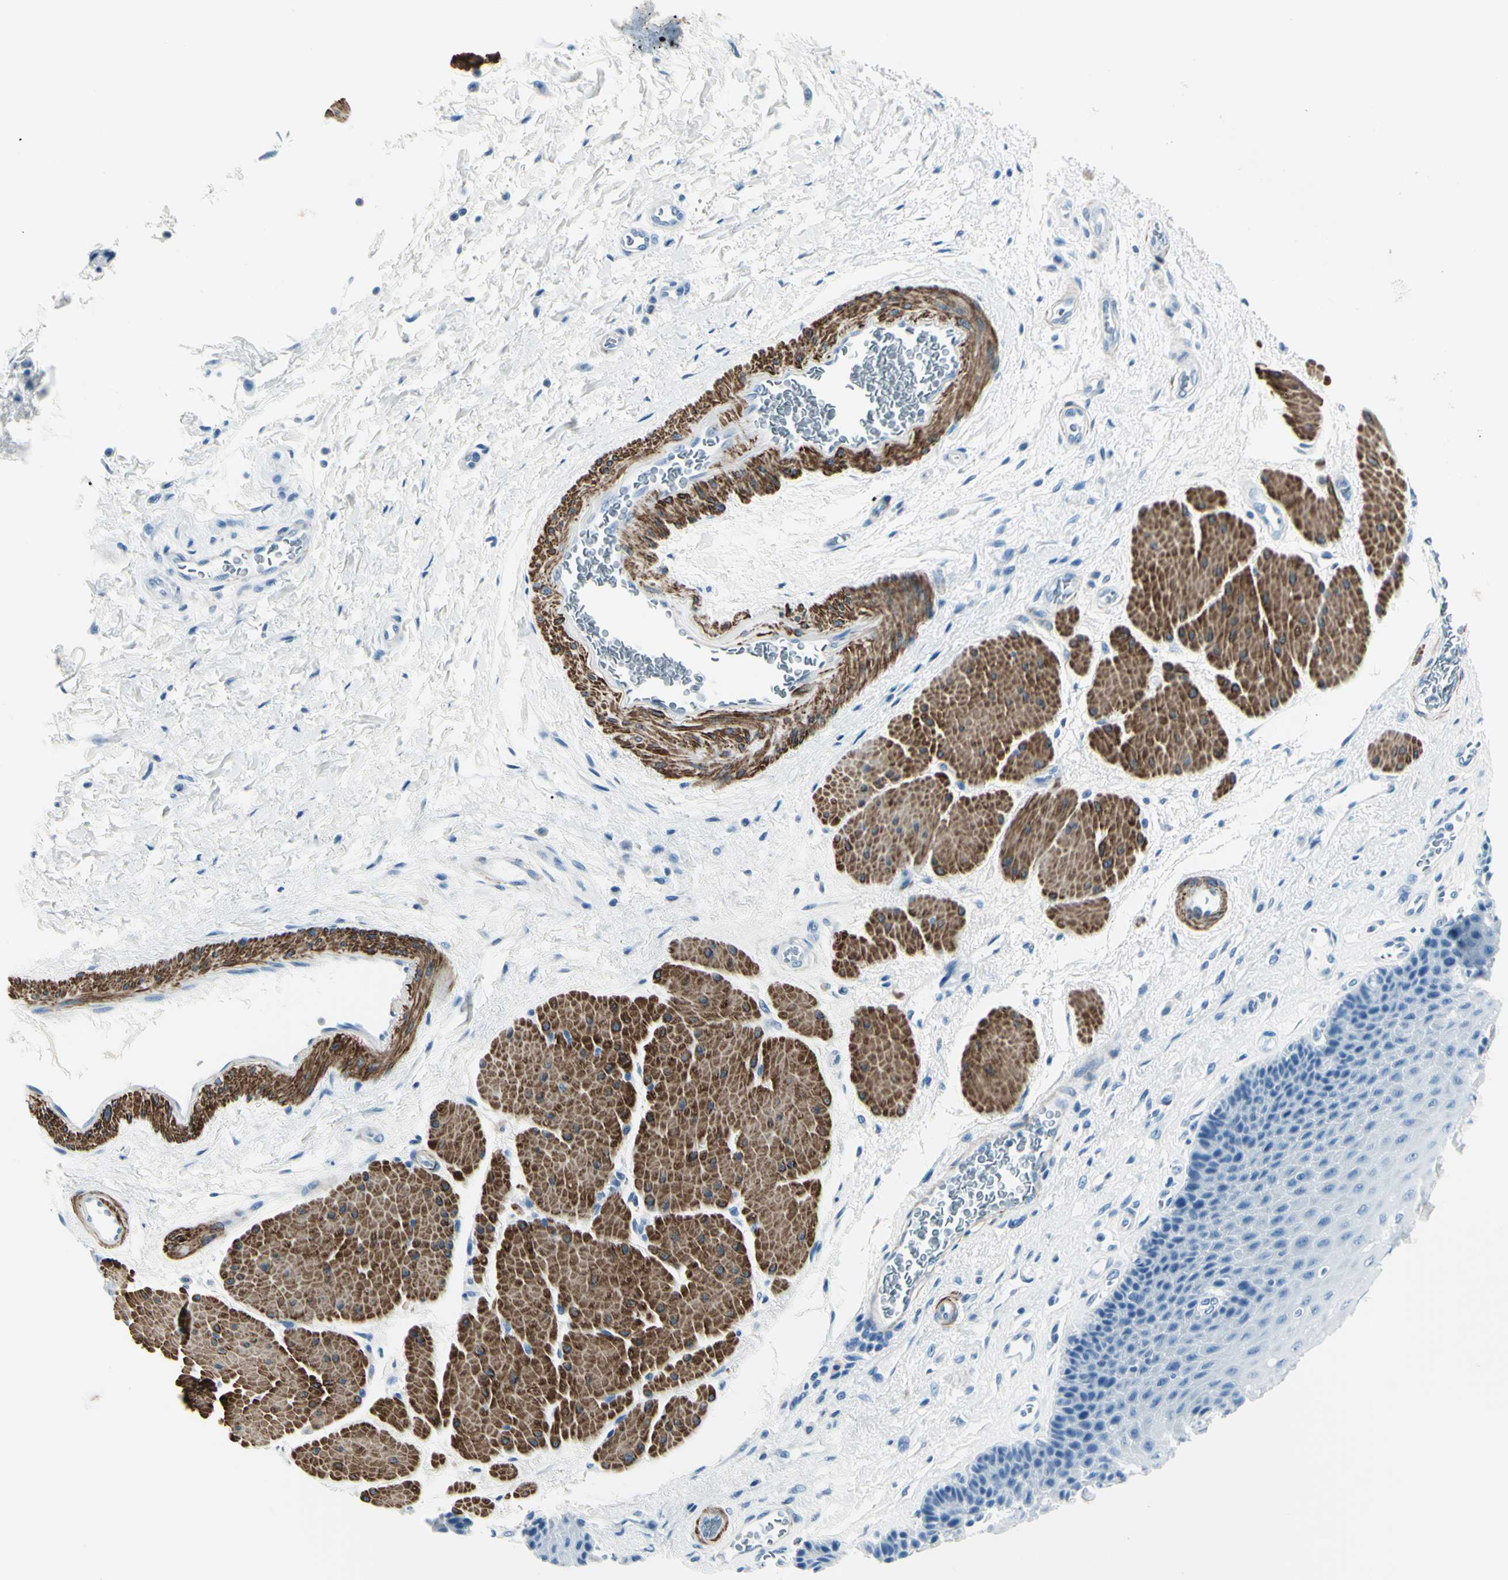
{"staining": {"intensity": "negative", "quantity": "none", "location": "none"}, "tissue": "esophagus", "cell_type": "Squamous epithelial cells", "image_type": "normal", "snomed": [{"axis": "morphology", "description": "Normal tissue, NOS"}, {"axis": "topography", "description": "Esophagus"}], "caption": "An IHC micrograph of benign esophagus is shown. There is no staining in squamous epithelial cells of esophagus. Nuclei are stained in blue.", "gene": "CDH15", "patient": {"sex": "female", "age": 72}}